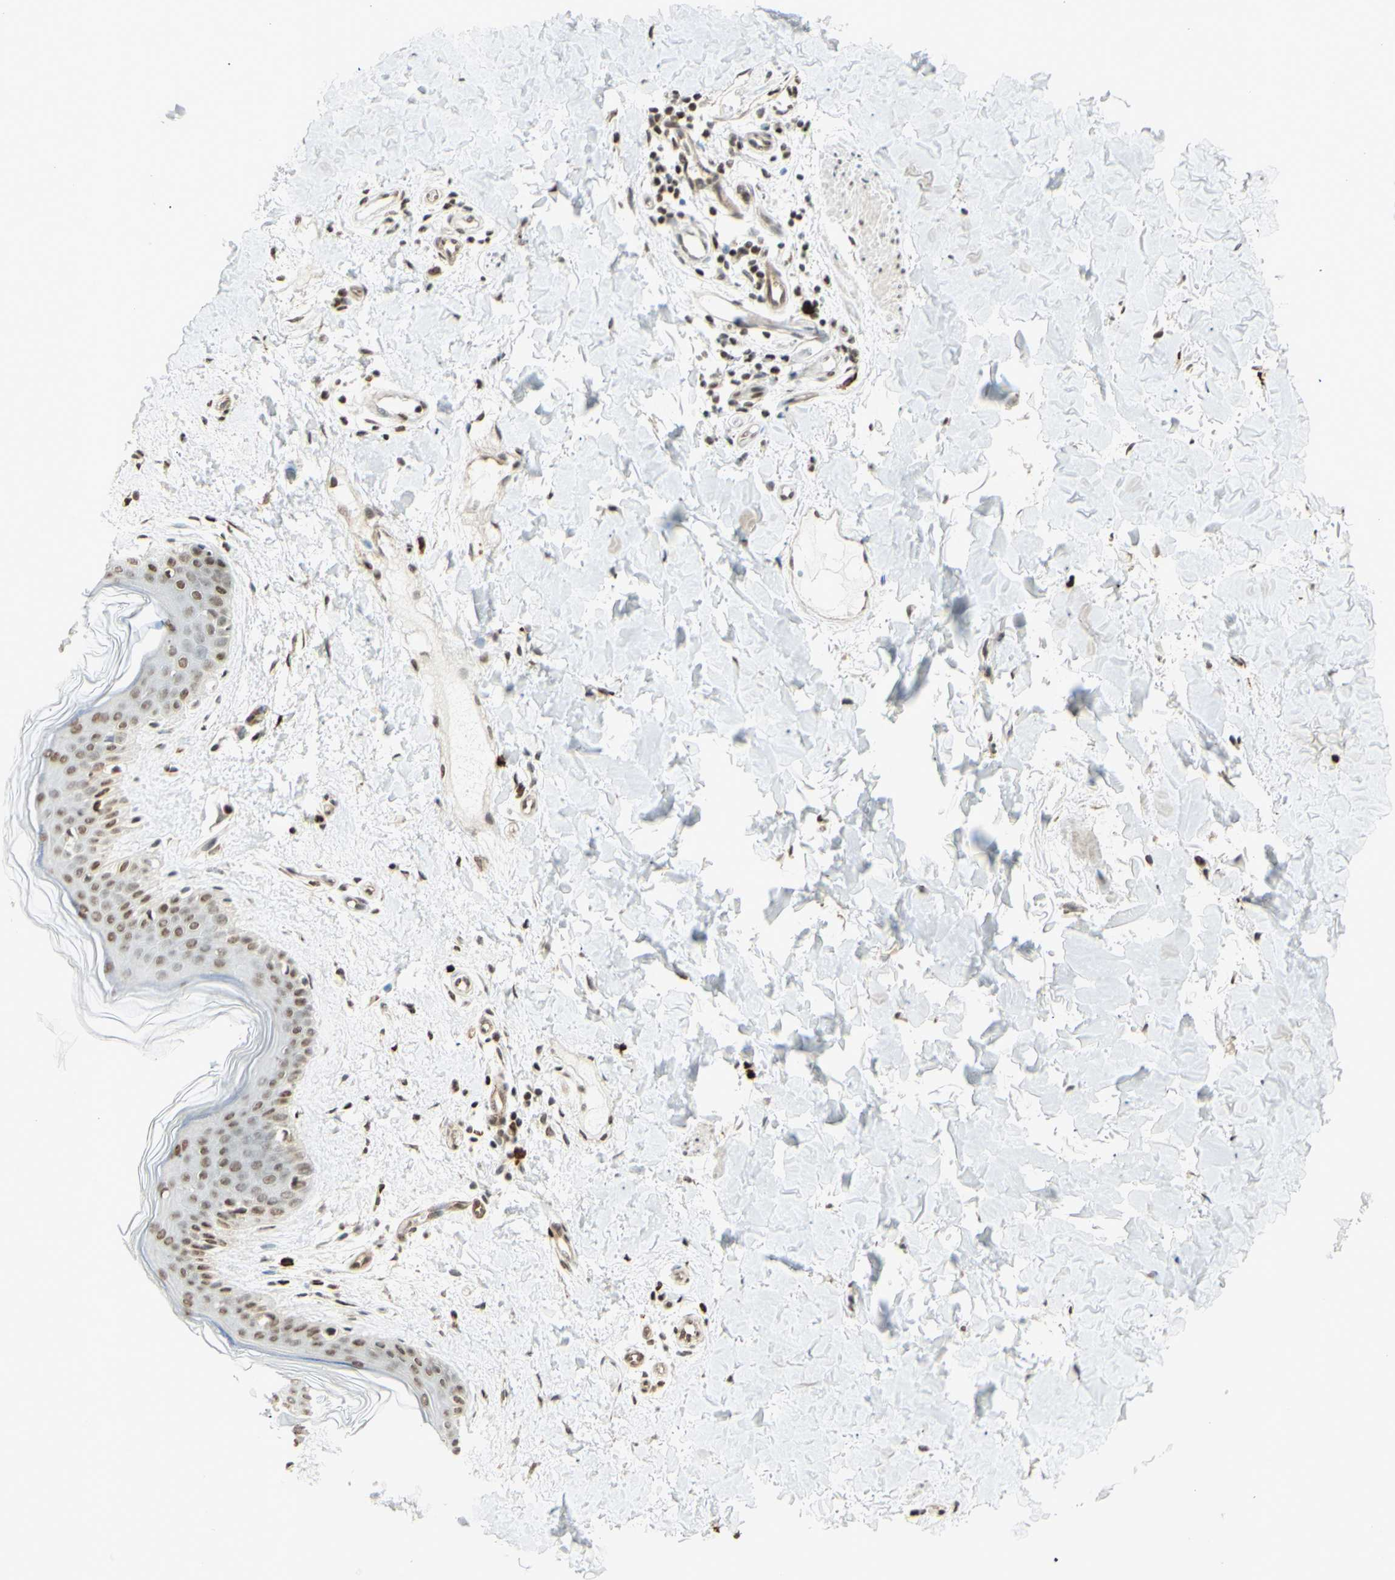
{"staining": {"intensity": "strong", "quantity": ">75%", "location": "nuclear"}, "tissue": "skin", "cell_type": "Fibroblasts", "image_type": "normal", "snomed": [{"axis": "morphology", "description": "Normal tissue, NOS"}, {"axis": "topography", "description": "Skin"}], "caption": "Strong nuclear protein expression is appreciated in about >75% of fibroblasts in skin.", "gene": "ZMYM6", "patient": {"sex": "female", "age": 41}}